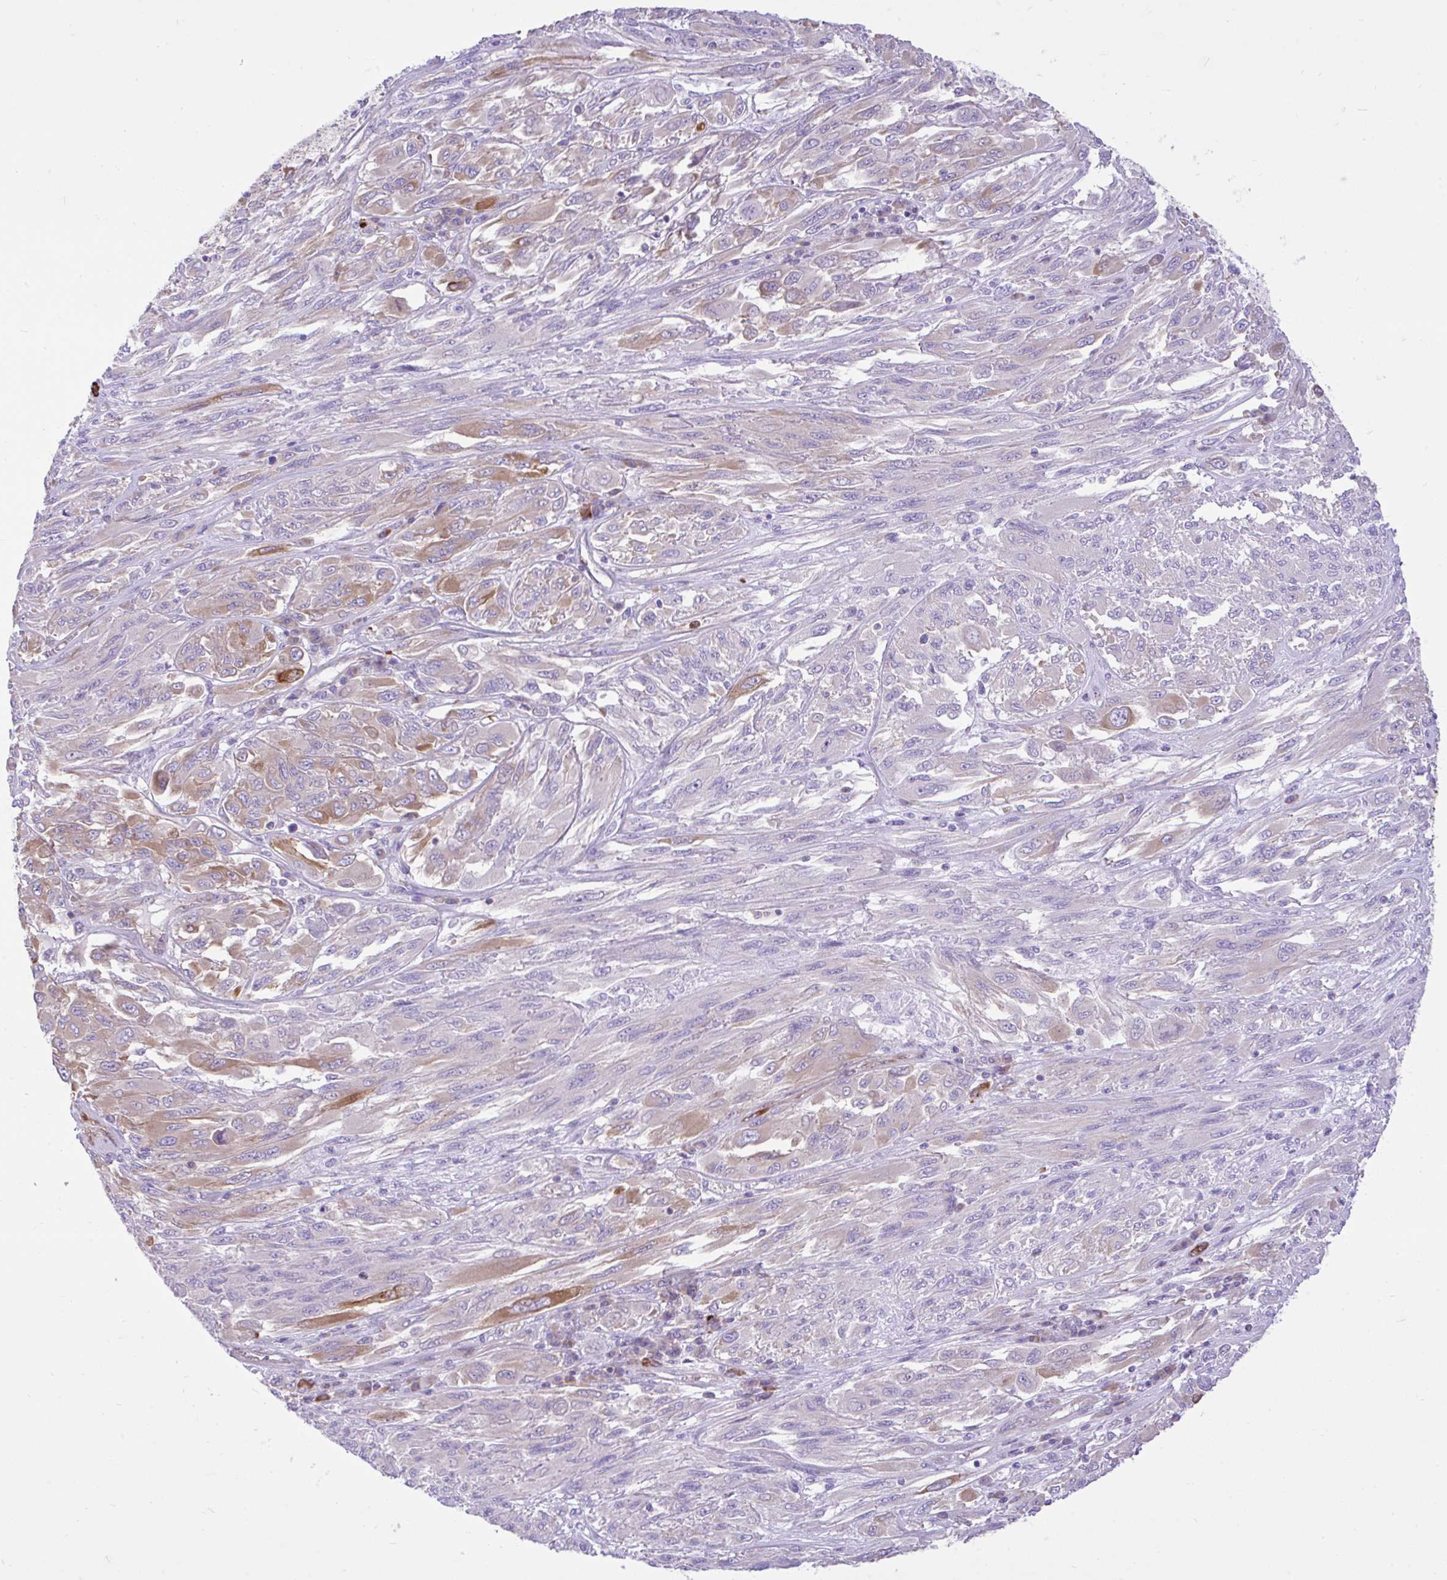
{"staining": {"intensity": "moderate", "quantity": "<25%", "location": "cytoplasmic/membranous"}, "tissue": "melanoma", "cell_type": "Tumor cells", "image_type": "cancer", "snomed": [{"axis": "morphology", "description": "Malignant melanoma, NOS"}, {"axis": "topography", "description": "Skin"}], "caption": "A photomicrograph showing moderate cytoplasmic/membranous positivity in approximately <25% of tumor cells in malignant melanoma, as visualized by brown immunohistochemical staining.", "gene": "EEF1A2", "patient": {"sex": "female", "age": 91}}